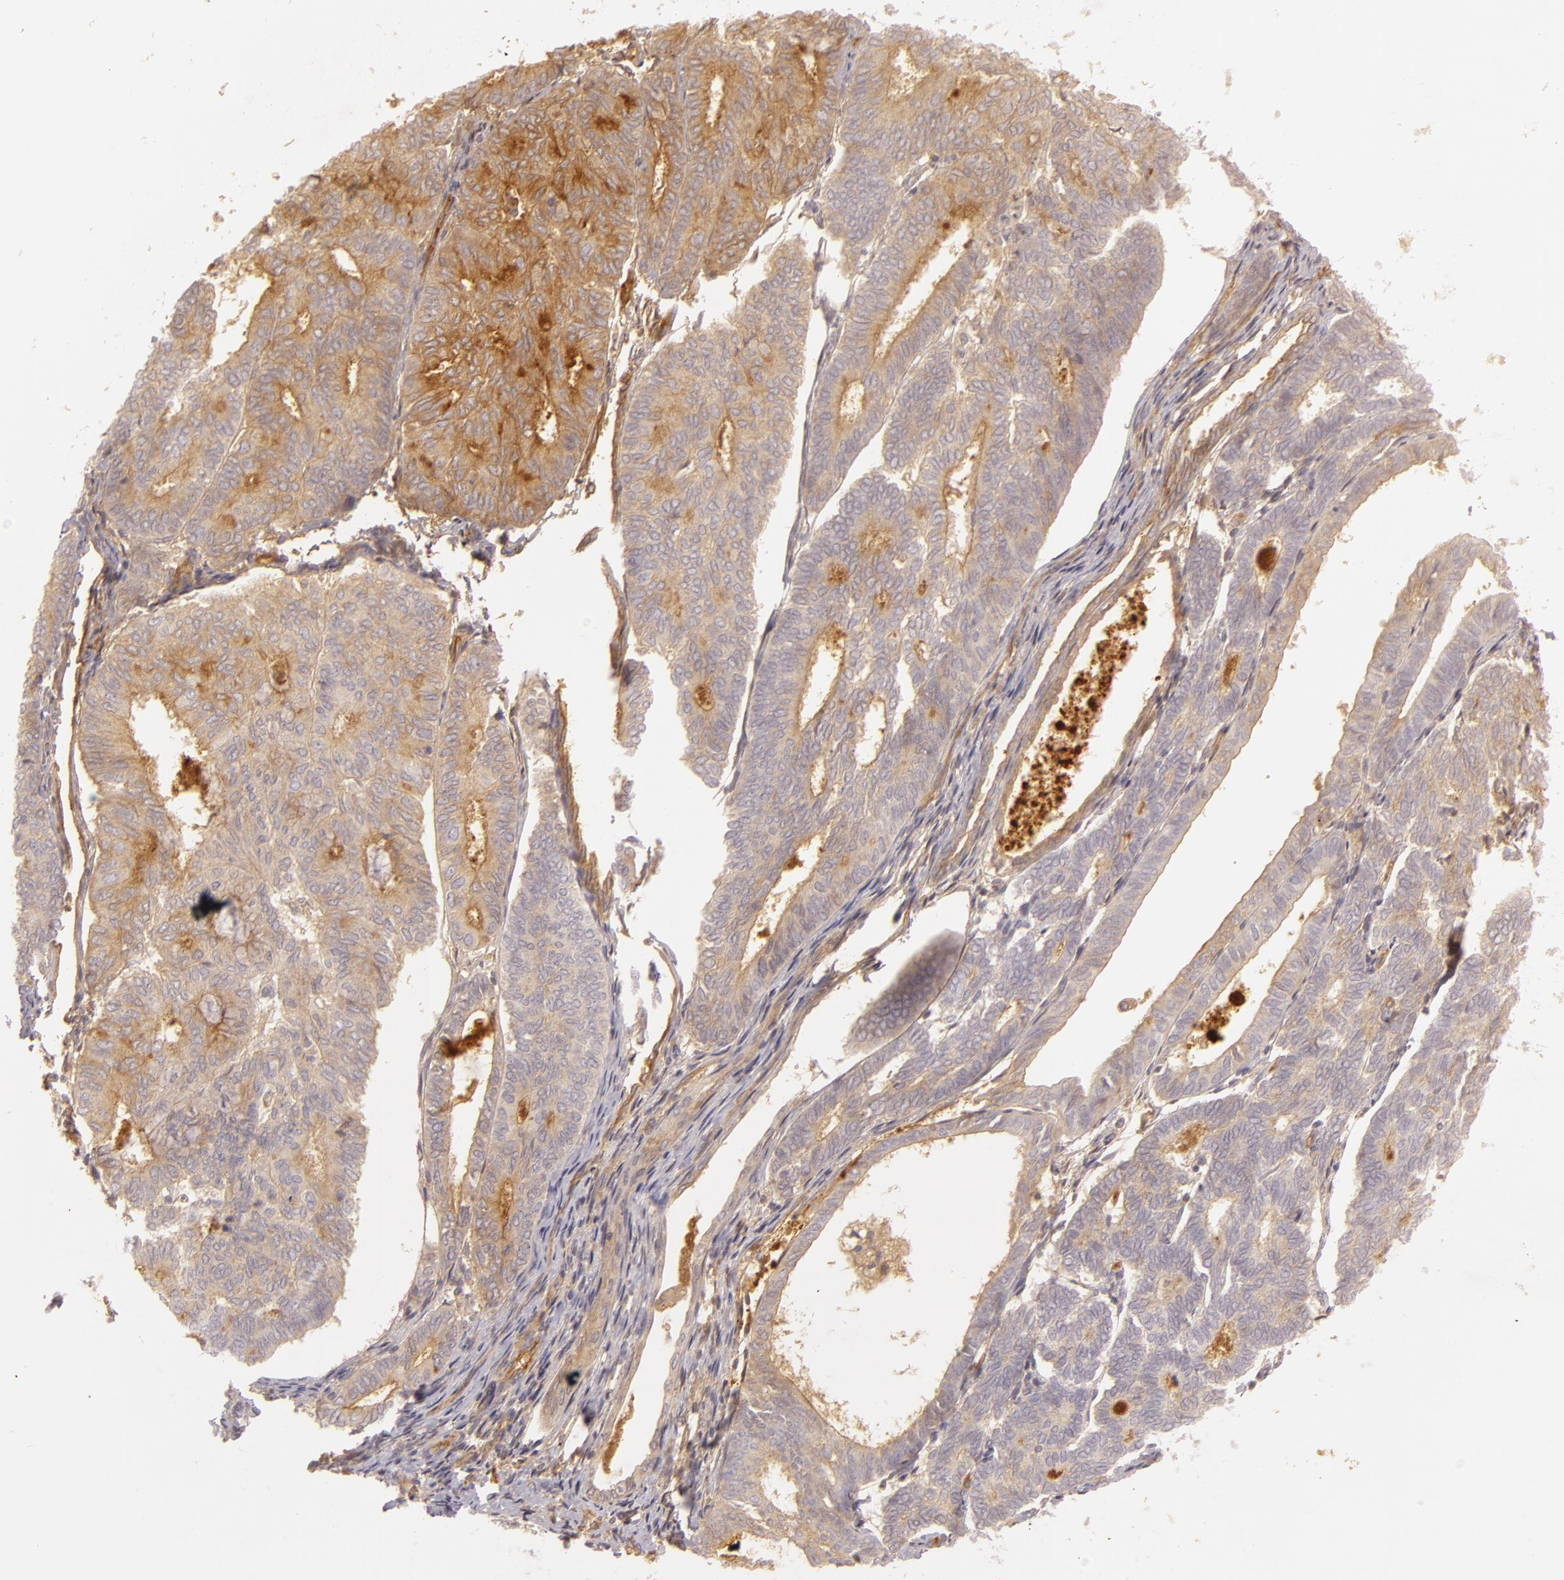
{"staining": {"intensity": "weak", "quantity": "25%-75%", "location": "cytoplasmic/membranous"}, "tissue": "endometrial cancer", "cell_type": "Tumor cells", "image_type": "cancer", "snomed": [{"axis": "morphology", "description": "Adenocarcinoma, NOS"}, {"axis": "topography", "description": "Endometrium"}], "caption": "A histopathology image of endometrial adenocarcinoma stained for a protein displays weak cytoplasmic/membranous brown staining in tumor cells. (brown staining indicates protein expression, while blue staining denotes nuclei).", "gene": "CD59", "patient": {"sex": "female", "age": 59}}